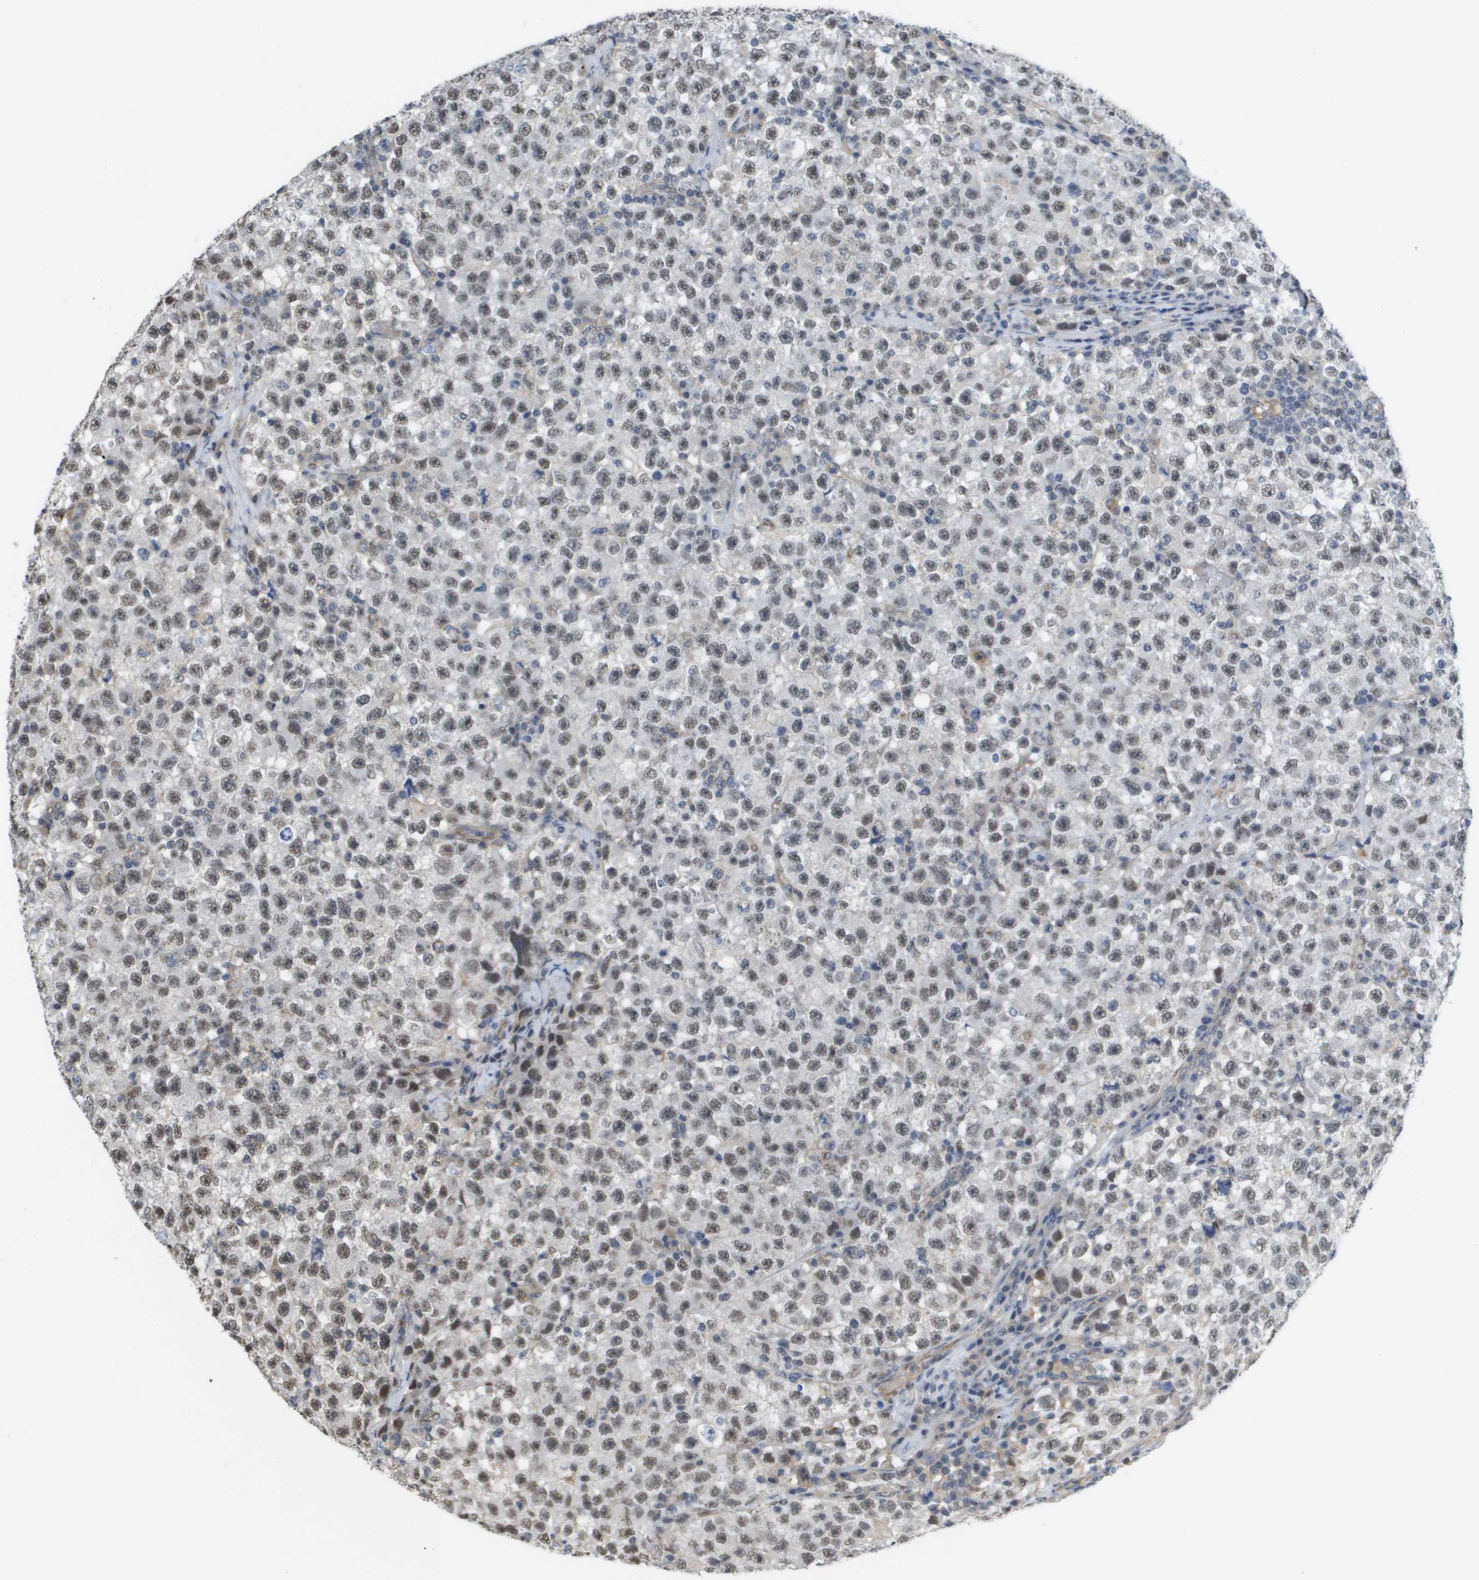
{"staining": {"intensity": "weak", "quantity": "25%-75%", "location": "nuclear"}, "tissue": "testis cancer", "cell_type": "Tumor cells", "image_type": "cancer", "snomed": [{"axis": "morphology", "description": "Seminoma, NOS"}, {"axis": "topography", "description": "Testis"}], "caption": "Tumor cells demonstrate low levels of weak nuclear expression in approximately 25%-75% of cells in testis cancer.", "gene": "RNF112", "patient": {"sex": "male", "age": 22}}